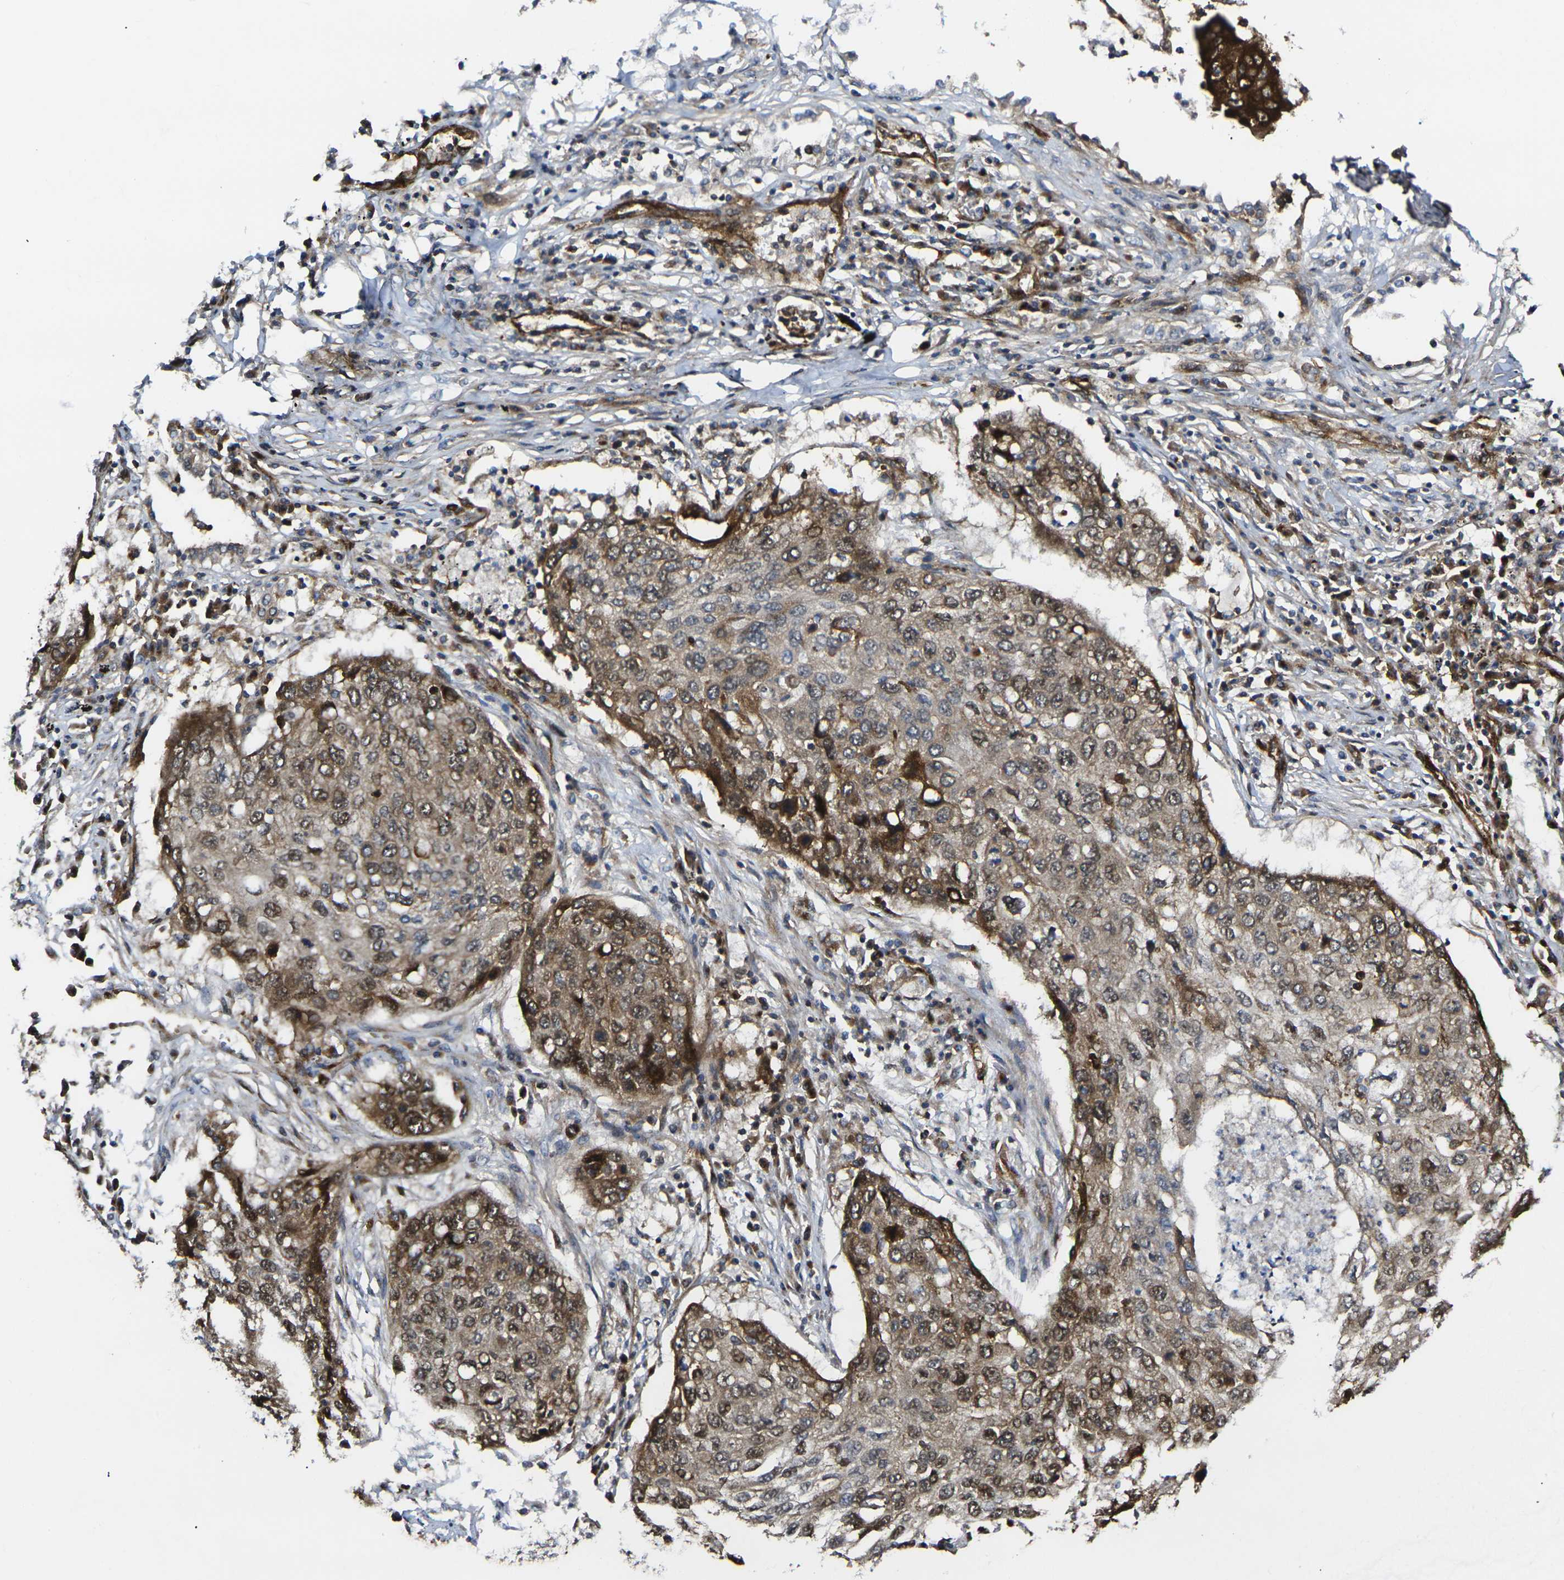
{"staining": {"intensity": "strong", "quantity": ">75%", "location": "cytoplasmic/membranous,nuclear"}, "tissue": "lung cancer", "cell_type": "Tumor cells", "image_type": "cancer", "snomed": [{"axis": "morphology", "description": "Squamous cell carcinoma, NOS"}, {"axis": "topography", "description": "Lung"}], "caption": "Brown immunohistochemical staining in lung cancer (squamous cell carcinoma) reveals strong cytoplasmic/membranous and nuclear positivity in approximately >75% of tumor cells.", "gene": "ECE1", "patient": {"sex": "female", "age": 63}}